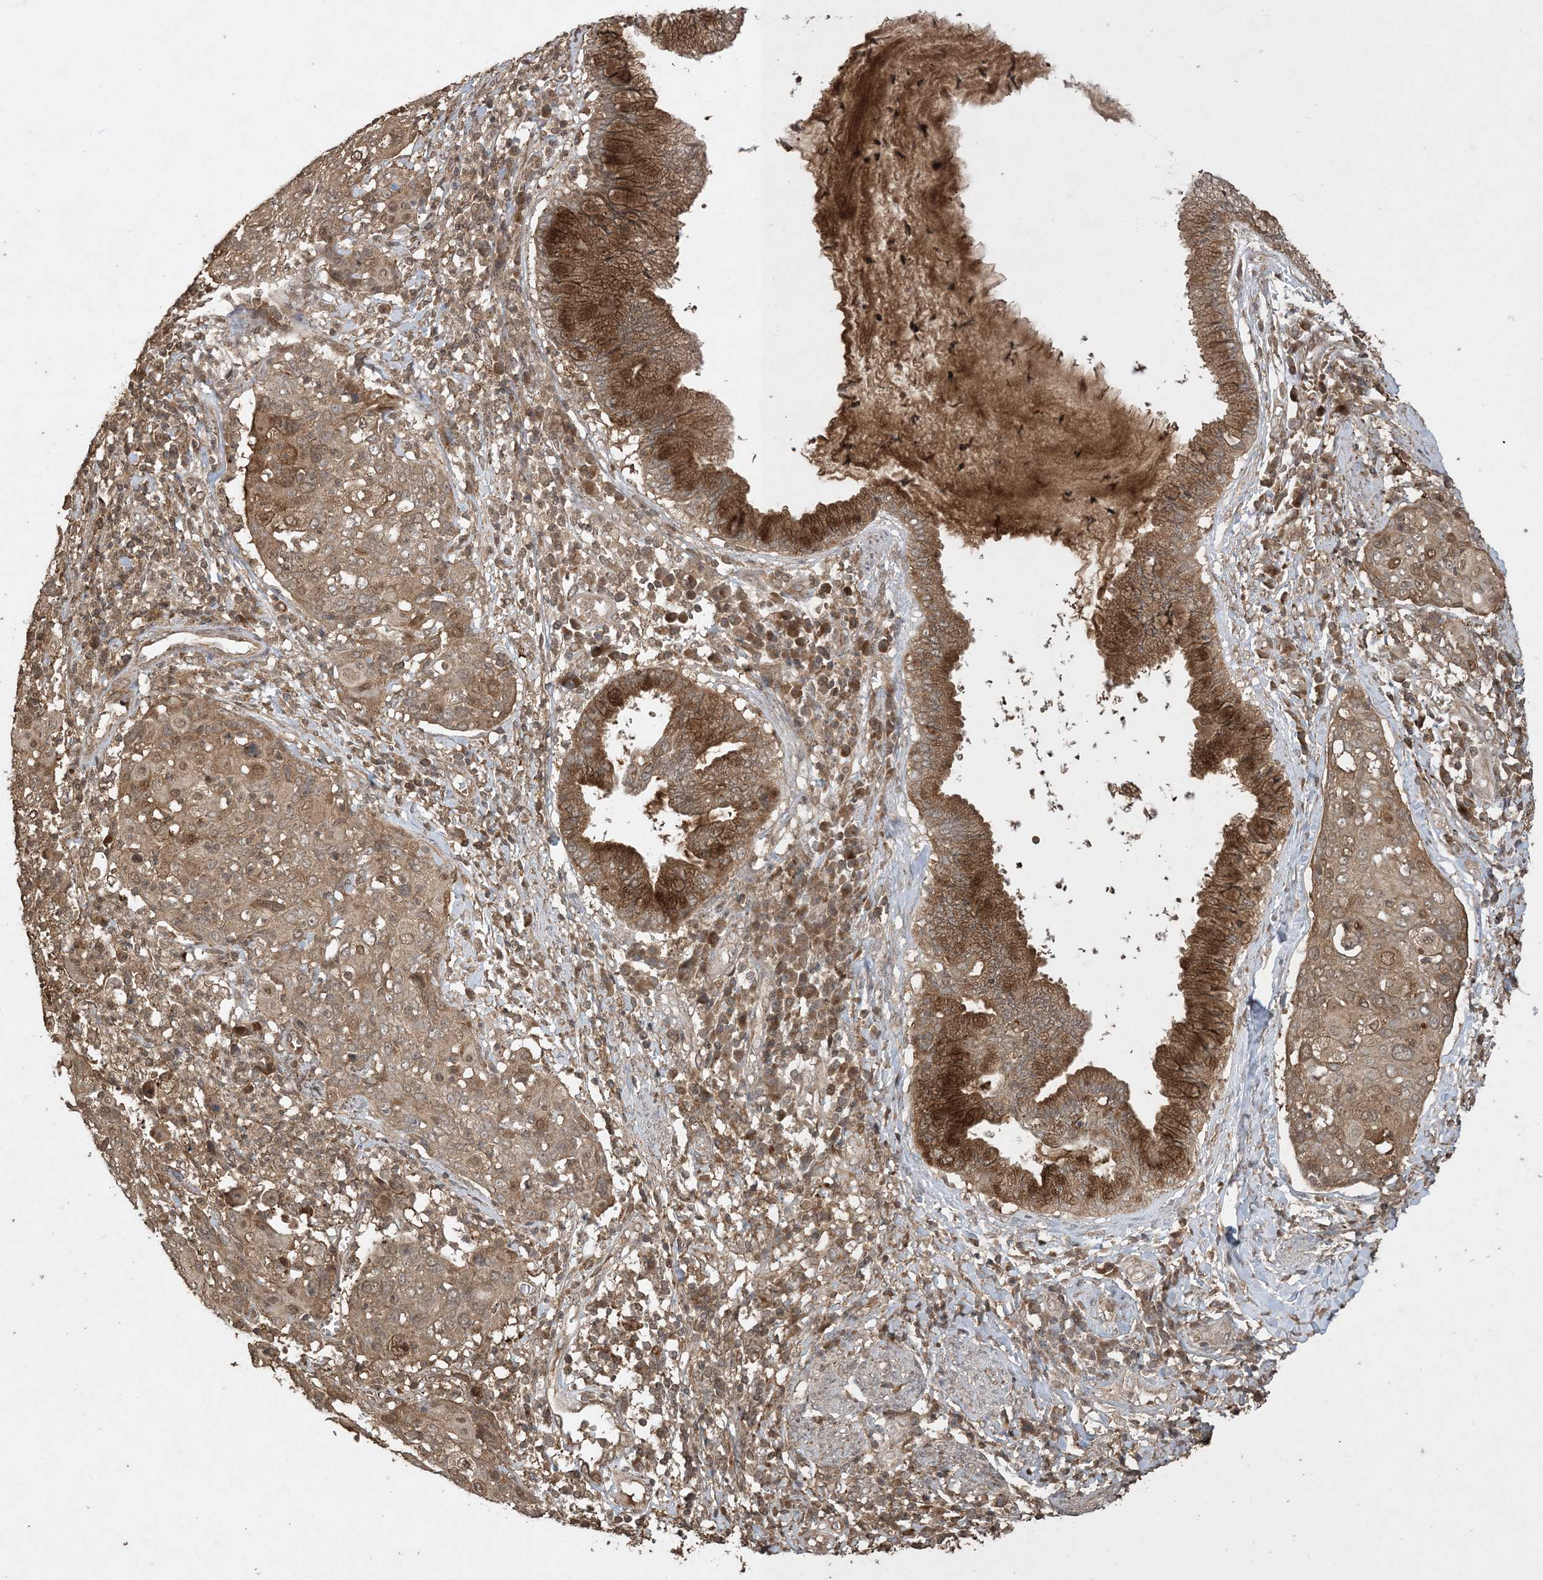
{"staining": {"intensity": "moderate", "quantity": "25%-75%", "location": "cytoplasmic/membranous"}, "tissue": "cervical cancer", "cell_type": "Tumor cells", "image_type": "cancer", "snomed": [{"axis": "morphology", "description": "Squamous cell carcinoma, NOS"}, {"axis": "topography", "description": "Cervix"}], "caption": "This micrograph demonstrates immunohistochemistry (IHC) staining of cervical cancer, with medium moderate cytoplasmic/membranous staining in about 25%-75% of tumor cells.", "gene": "EFCAB8", "patient": {"sex": "female", "age": 40}}